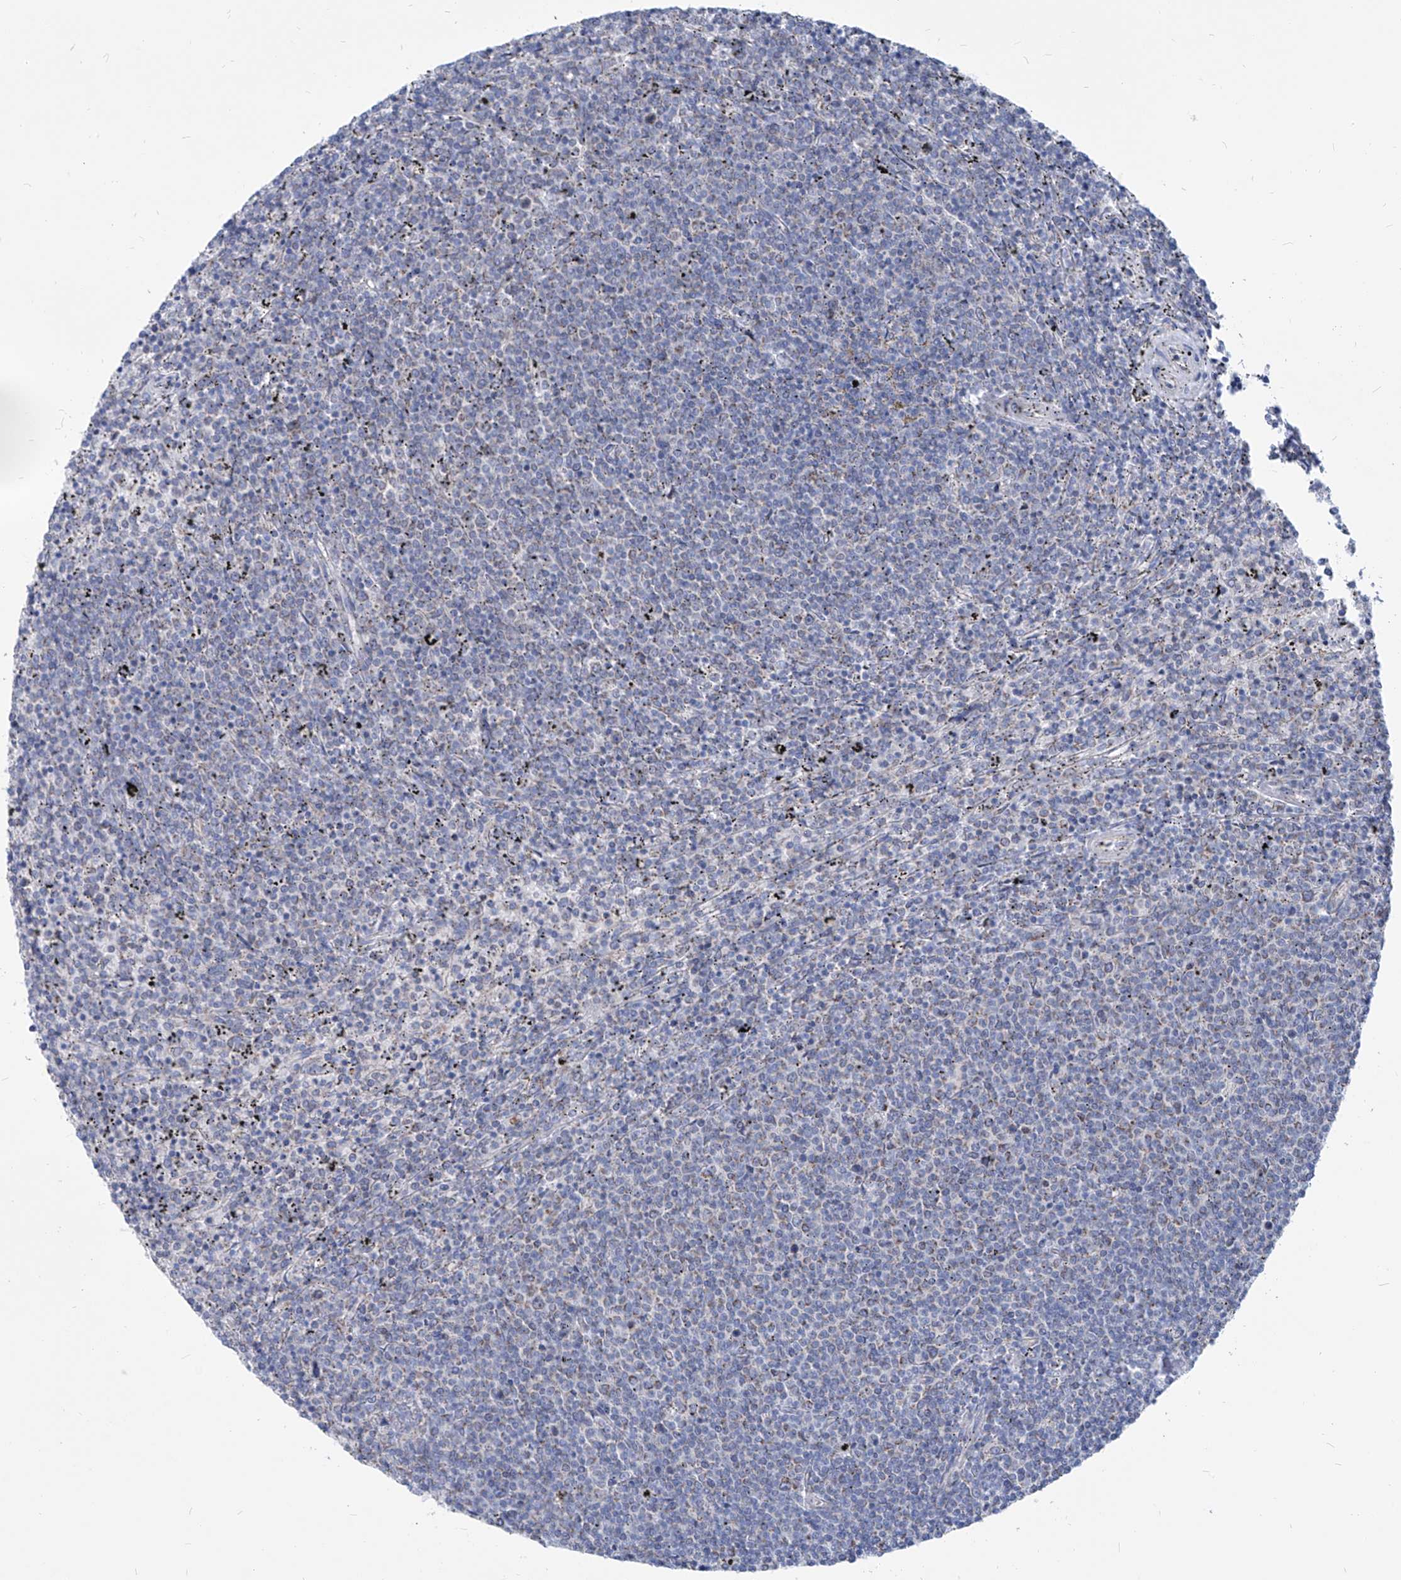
{"staining": {"intensity": "negative", "quantity": "none", "location": "none"}, "tissue": "lymphoma", "cell_type": "Tumor cells", "image_type": "cancer", "snomed": [{"axis": "morphology", "description": "Malignant lymphoma, non-Hodgkin's type, Low grade"}, {"axis": "topography", "description": "Spleen"}], "caption": "This is an IHC micrograph of human lymphoma. There is no positivity in tumor cells.", "gene": "AGPS", "patient": {"sex": "female", "age": 50}}